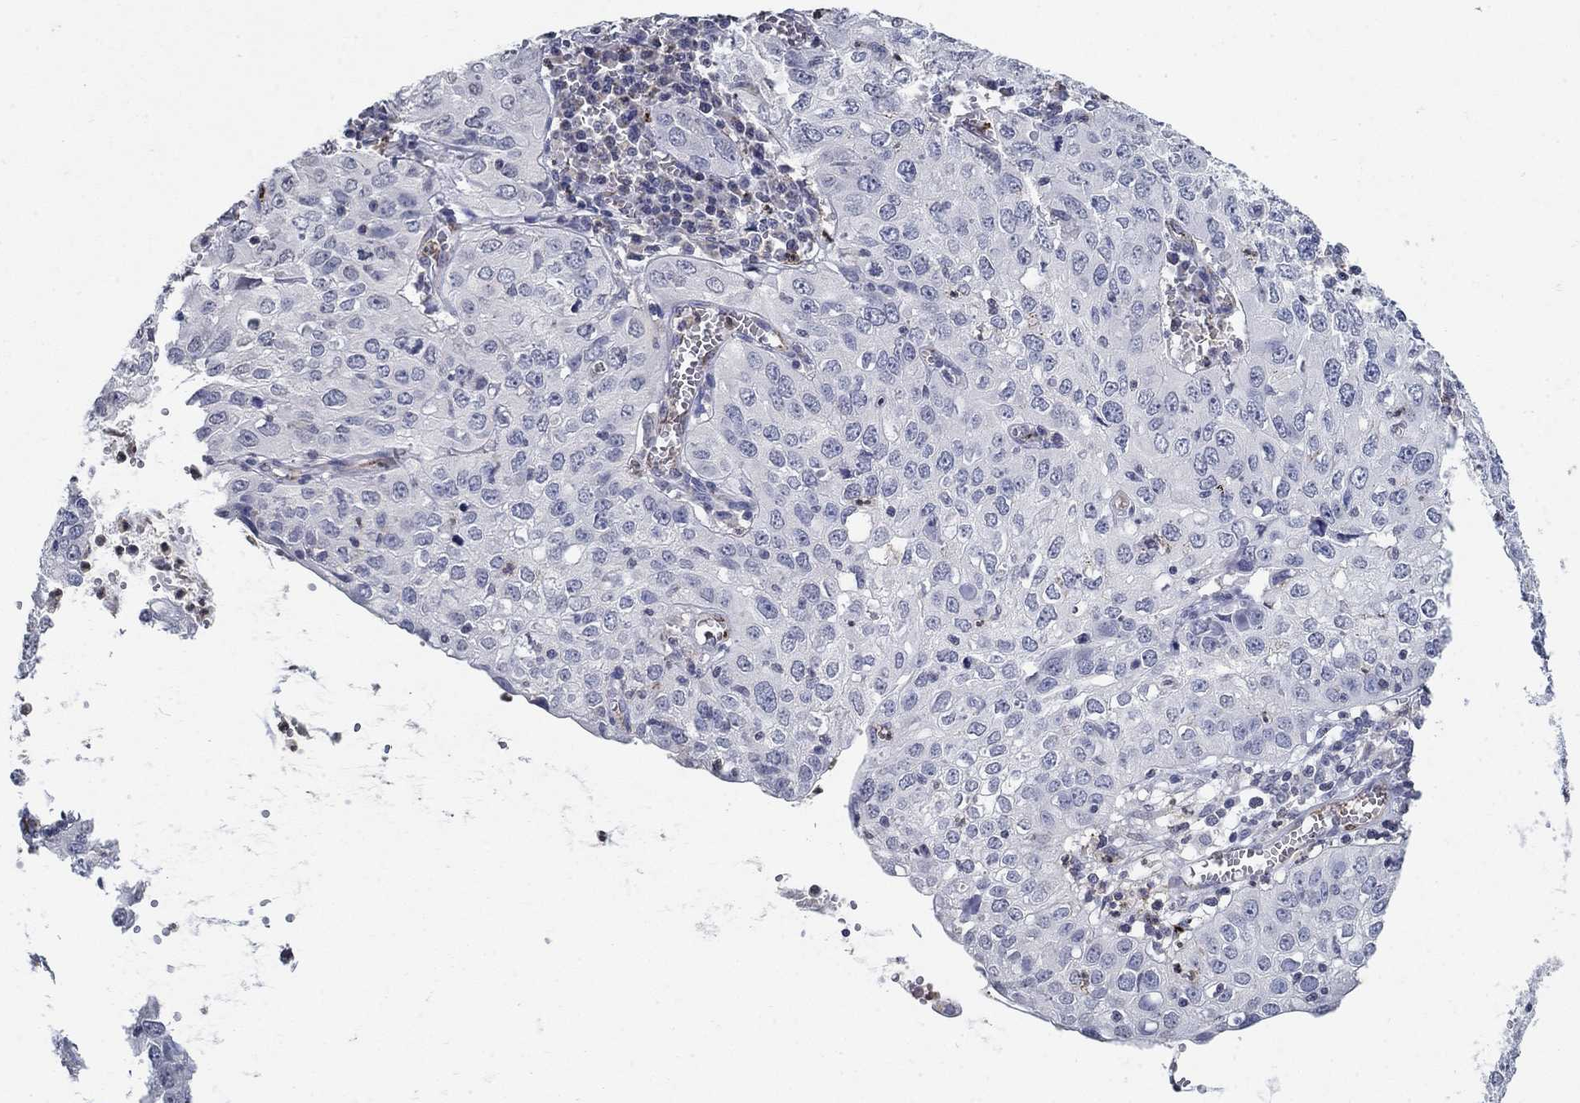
{"staining": {"intensity": "negative", "quantity": "none", "location": "none"}, "tissue": "cervical cancer", "cell_type": "Tumor cells", "image_type": "cancer", "snomed": [{"axis": "morphology", "description": "Squamous cell carcinoma, NOS"}, {"axis": "topography", "description": "Cervix"}], "caption": "Tumor cells show no significant protein staining in squamous cell carcinoma (cervical).", "gene": "TINAG", "patient": {"sex": "female", "age": 24}}